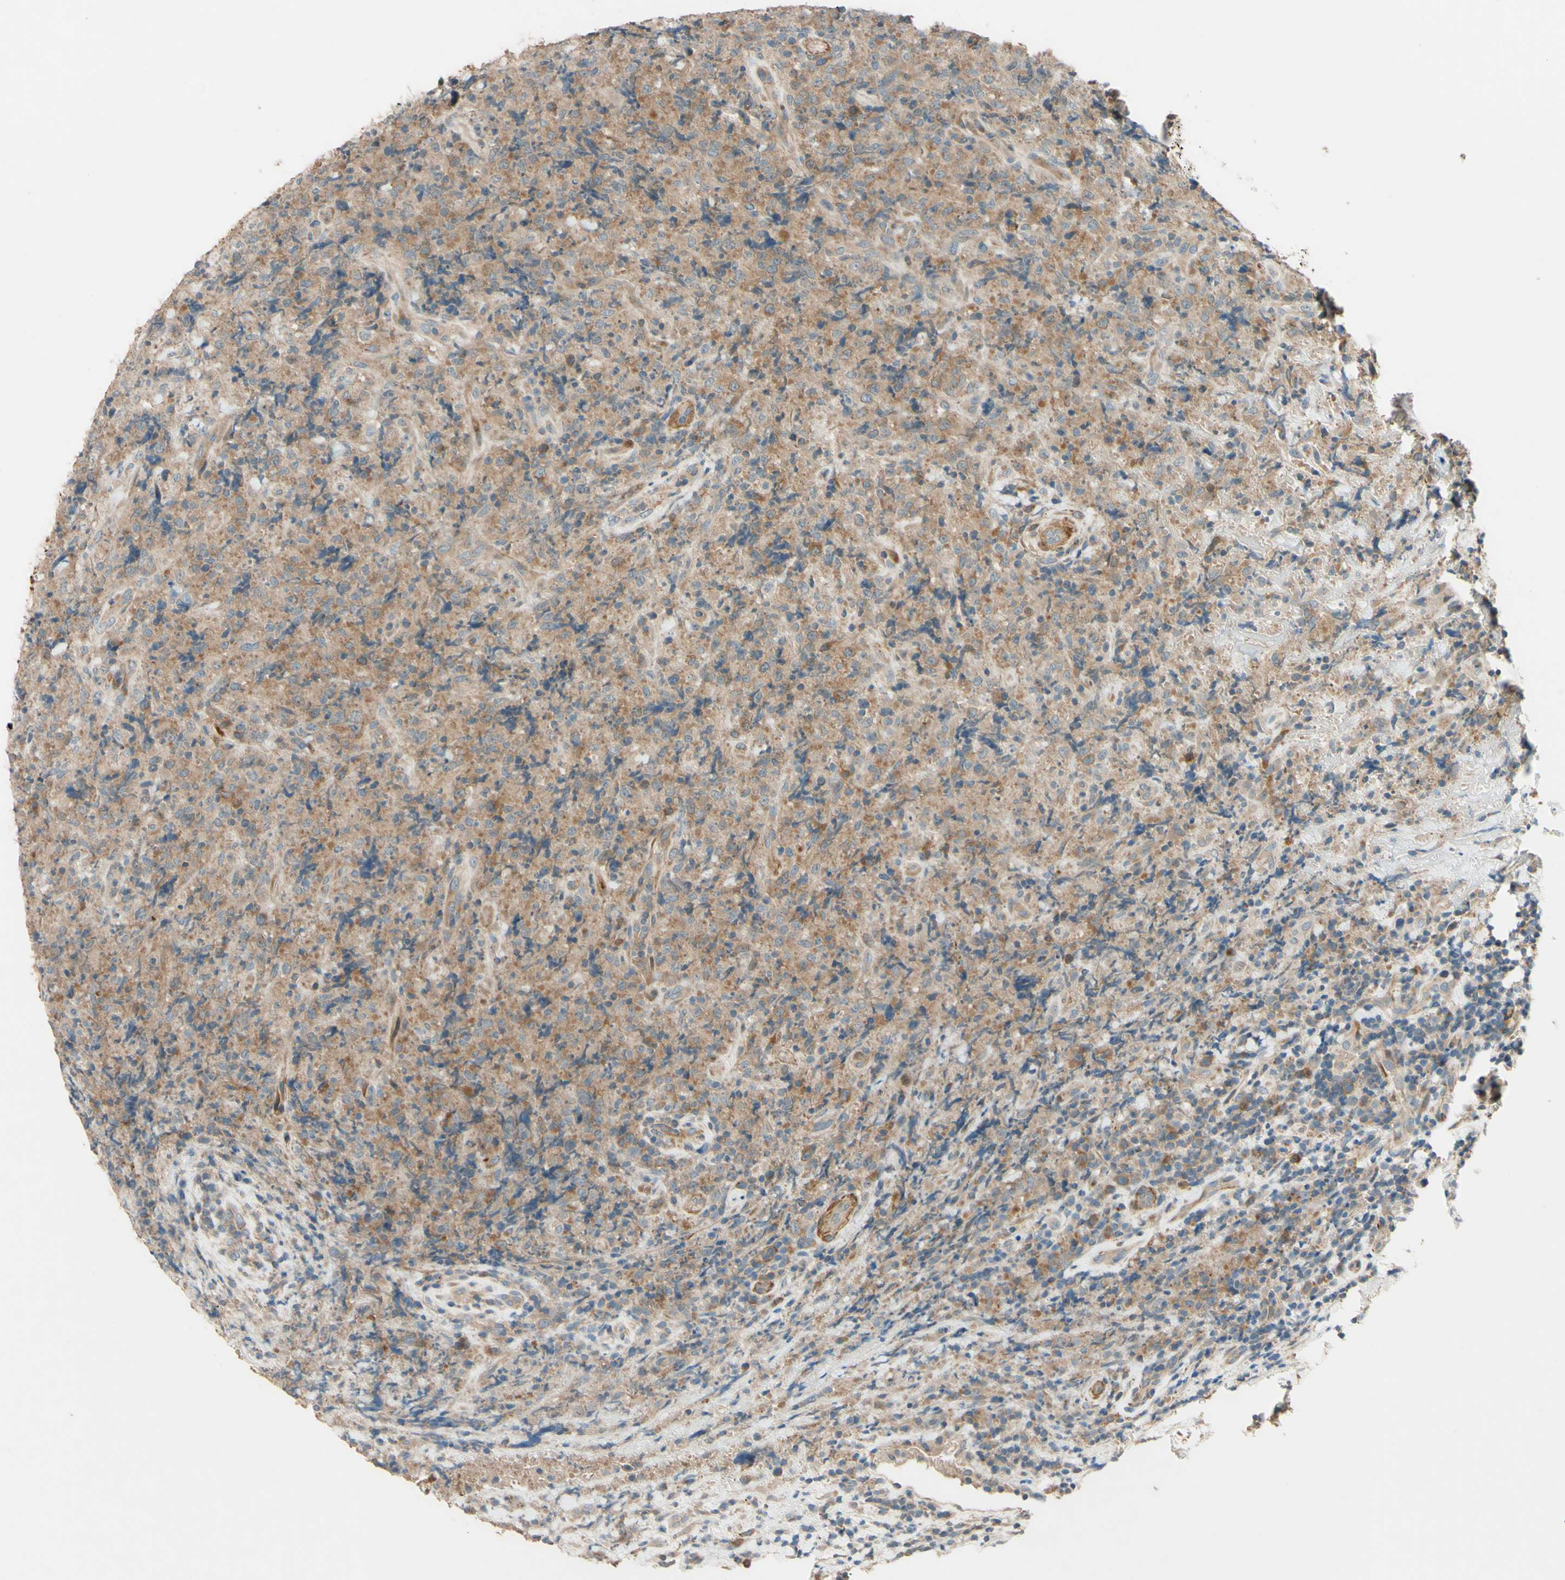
{"staining": {"intensity": "moderate", "quantity": "25%-75%", "location": "cytoplasmic/membranous"}, "tissue": "lymphoma", "cell_type": "Tumor cells", "image_type": "cancer", "snomed": [{"axis": "morphology", "description": "Malignant lymphoma, non-Hodgkin's type, High grade"}, {"axis": "topography", "description": "Tonsil"}], "caption": "Immunohistochemistry histopathology image of neoplastic tissue: human lymphoma stained using IHC shows medium levels of moderate protein expression localized specifically in the cytoplasmic/membranous of tumor cells, appearing as a cytoplasmic/membranous brown color.", "gene": "ADAM17", "patient": {"sex": "female", "age": 36}}